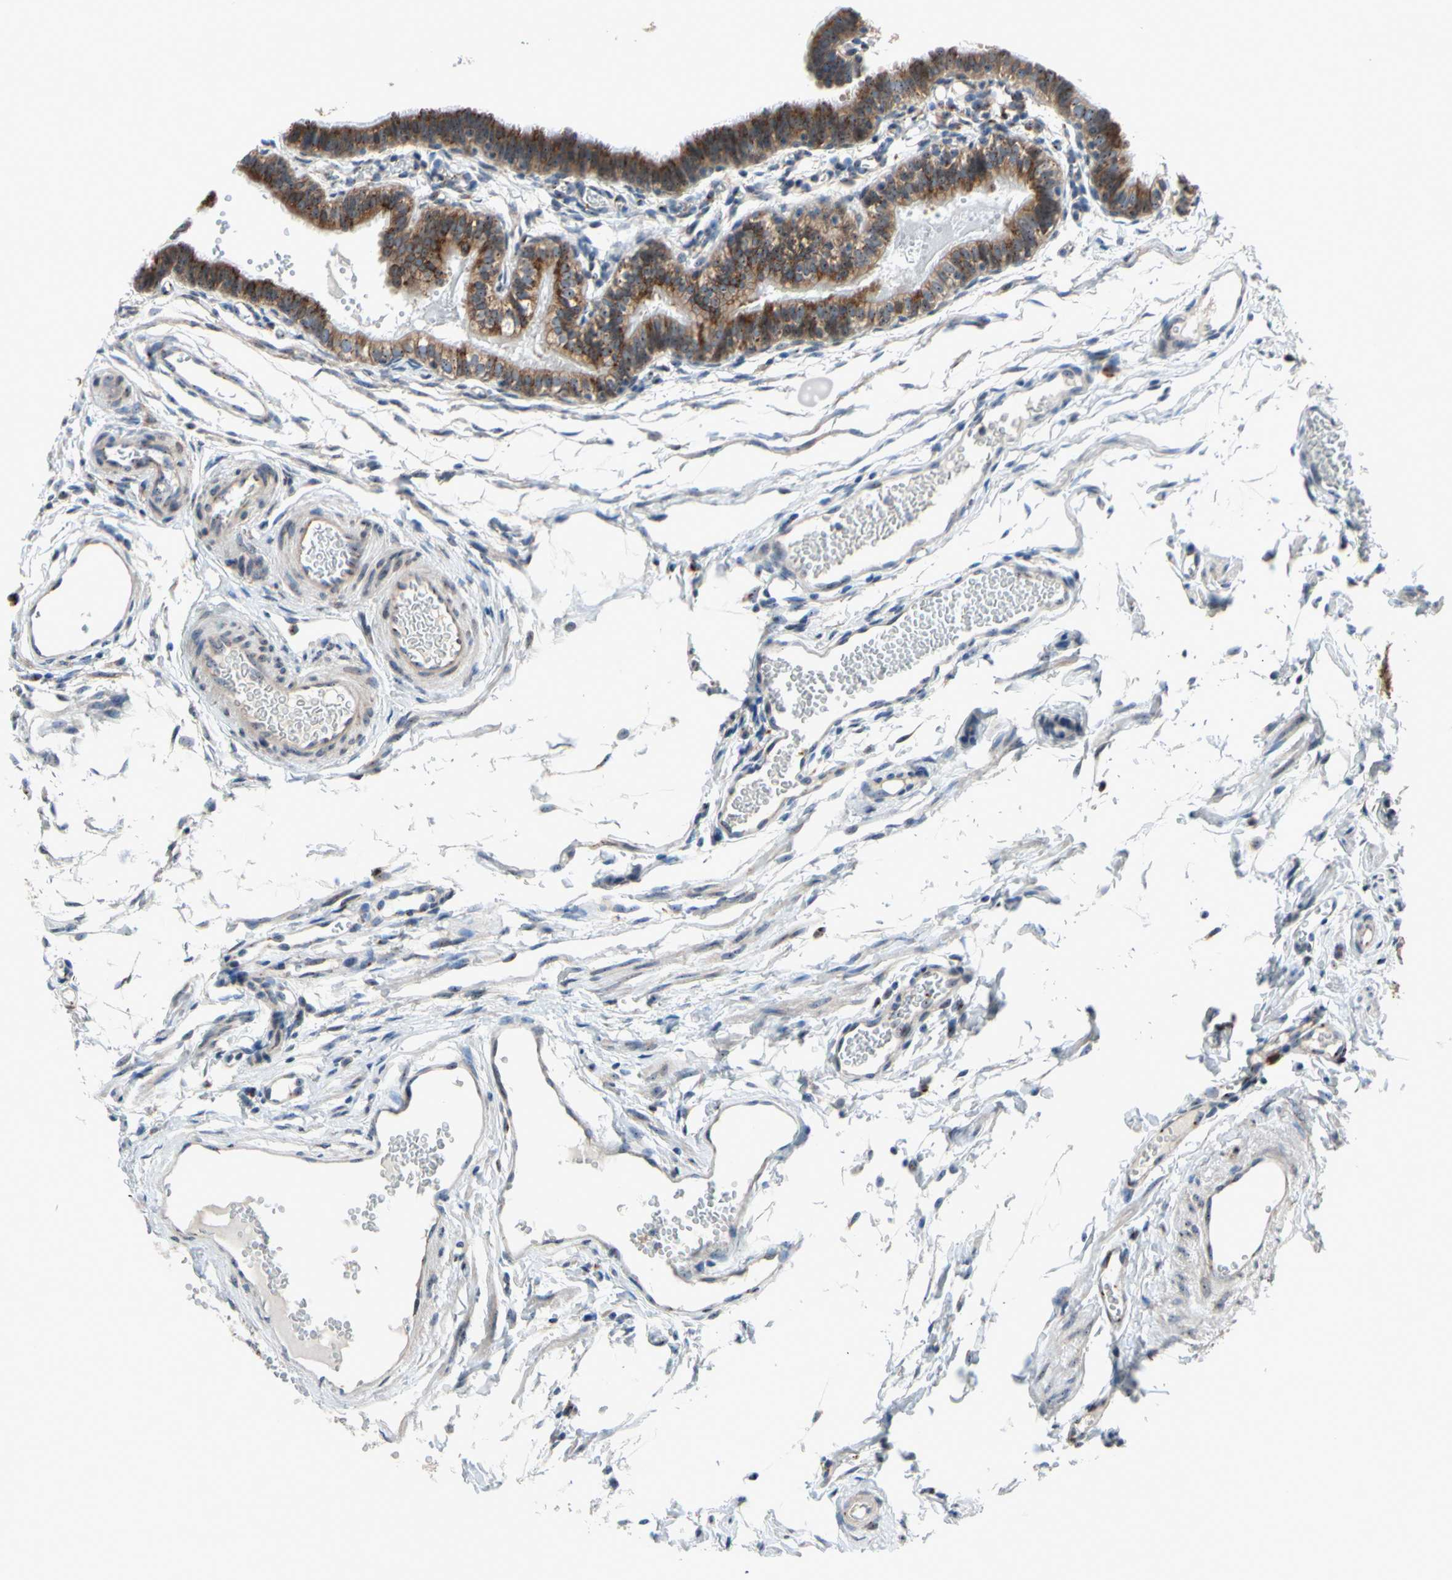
{"staining": {"intensity": "moderate", "quantity": ">75%", "location": "cytoplasmic/membranous"}, "tissue": "fallopian tube", "cell_type": "Glandular cells", "image_type": "normal", "snomed": [{"axis": "morphology", "description": "Normal tissue, NOS"}, {"axis": "topography", "description": "Fallopian tube"}, {"axis": "topography", "description": "Placenta"}], "caption": "DAB (3,3'-diaminobenzidine) immunohistochemical staining of unremarkable fallopian tube shows moderate cytoplasmic/membranous protein positivity in about >75% of glandular cells.", "gene": "TMED7", "patient": {"sex": "female", "age": 34}}